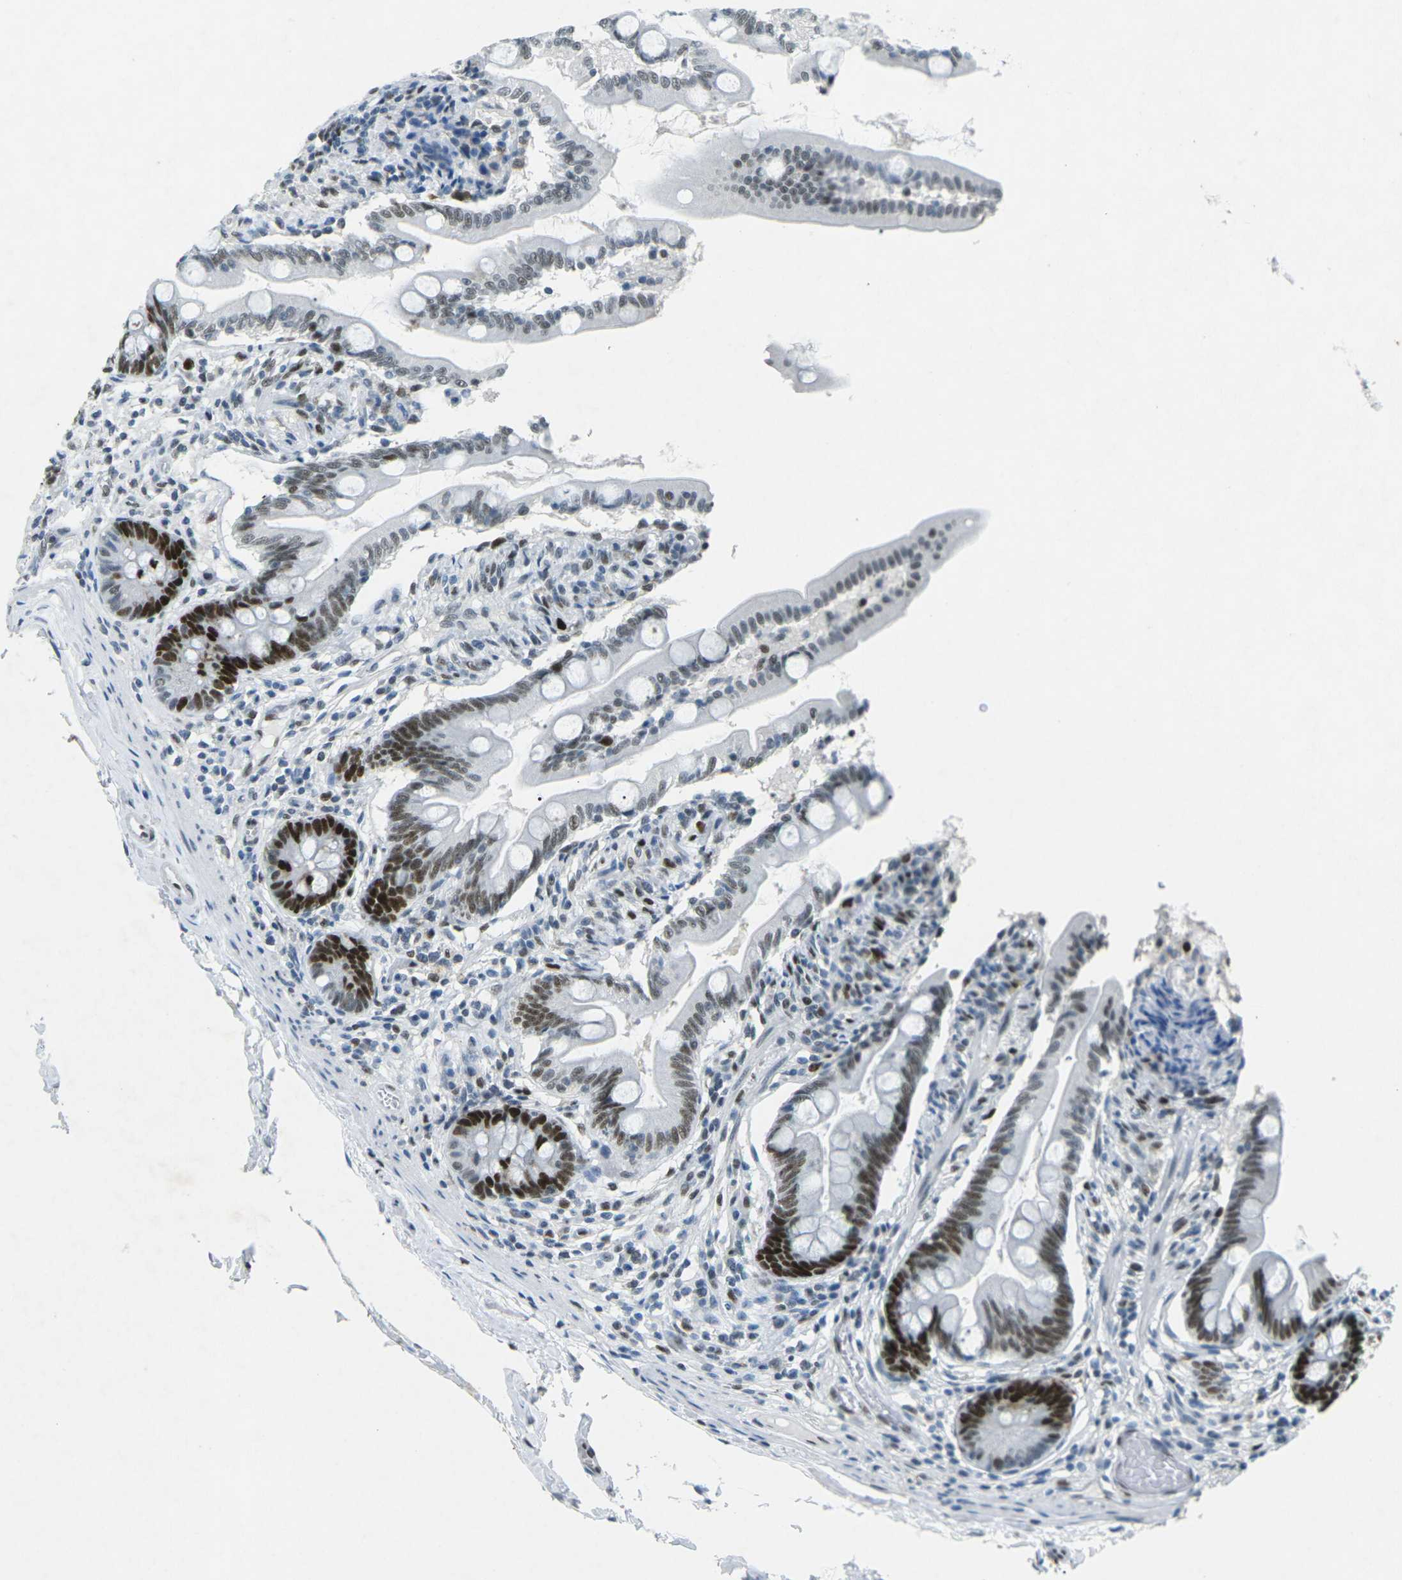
{"staining": {"intensity": "strong", "quantity": ">75%", "location": "nuclear"}, "tissue": "small intestine", "cell_type": "Glandular cells", "image_type": "normal", "snomed": [{"axis": "morphology", "description": "Normal tissue, NOS"}, {"axis": "topography", "description": "Small intestine"}], "caption": "Immunohistochemical staining of unremarkable human small intestine shows high levels of strong nuclear expression in about >75% of glandular cells. (Stains: DAB in brown, nuclei in blue, Microscopy: brightfield microscopy at high magnification).", "gene": "RB1", "patient": {"sex": "female", "age": 56}}